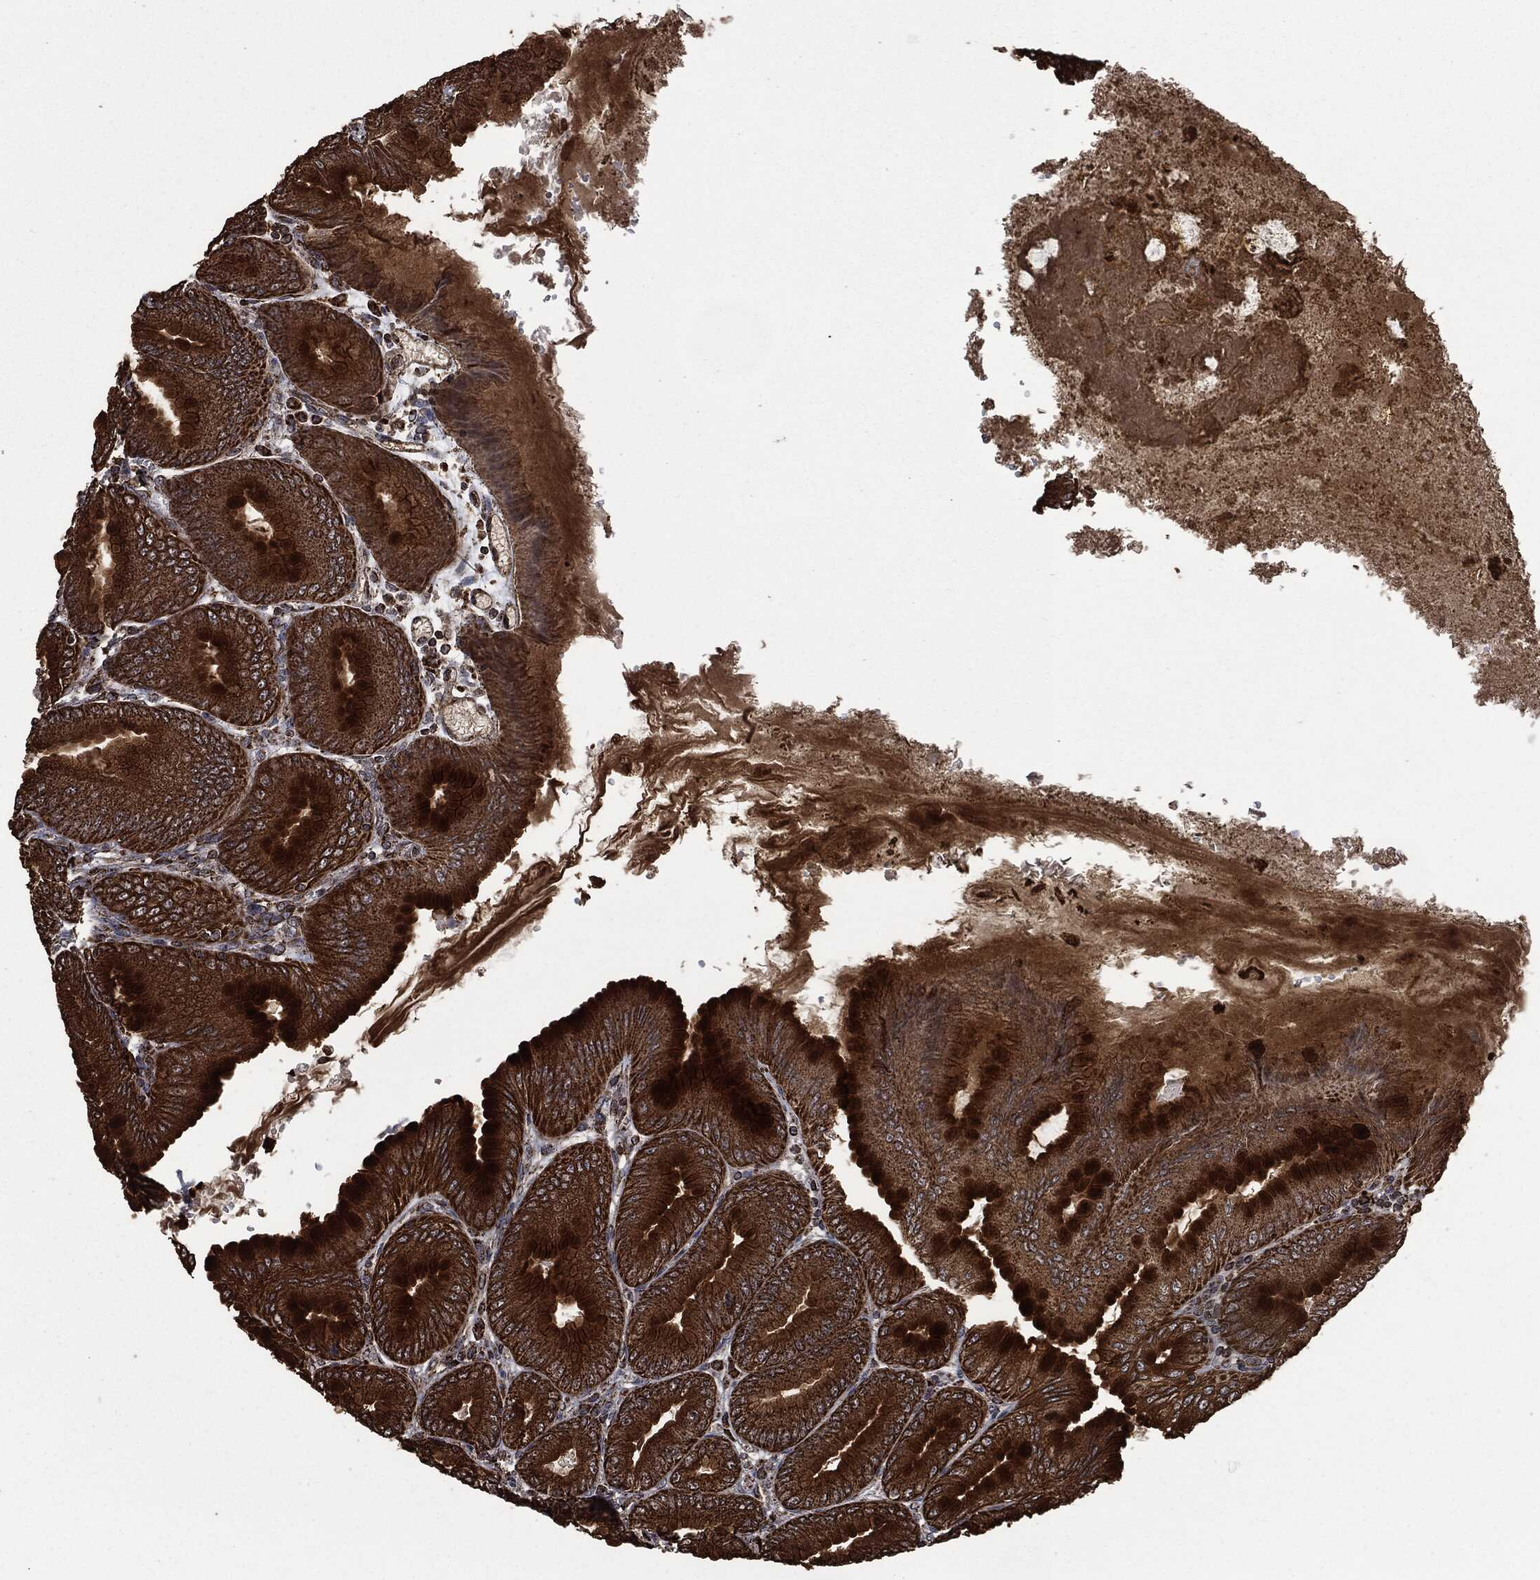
{"staining": {"intensity": "strong", "quantity": ">75%", "location": "cytoplasmic/membranous"}, "tissue": "stomach", "cell_type": "Glandular cells", "image_type": "normal", "snomed": [{"axis": "morphology", "description": "Normal tissue, NOS"}, {"axis": "topography", "description": "Stomach"}], "caption": "Immunohistochemical staining of benign human stomach demonstrates strong cytoplasmic/membranous protein staining in about >75% of glandular cells.", "gene": "LIG3", "patient": {"sex": "male", "age": 71}}